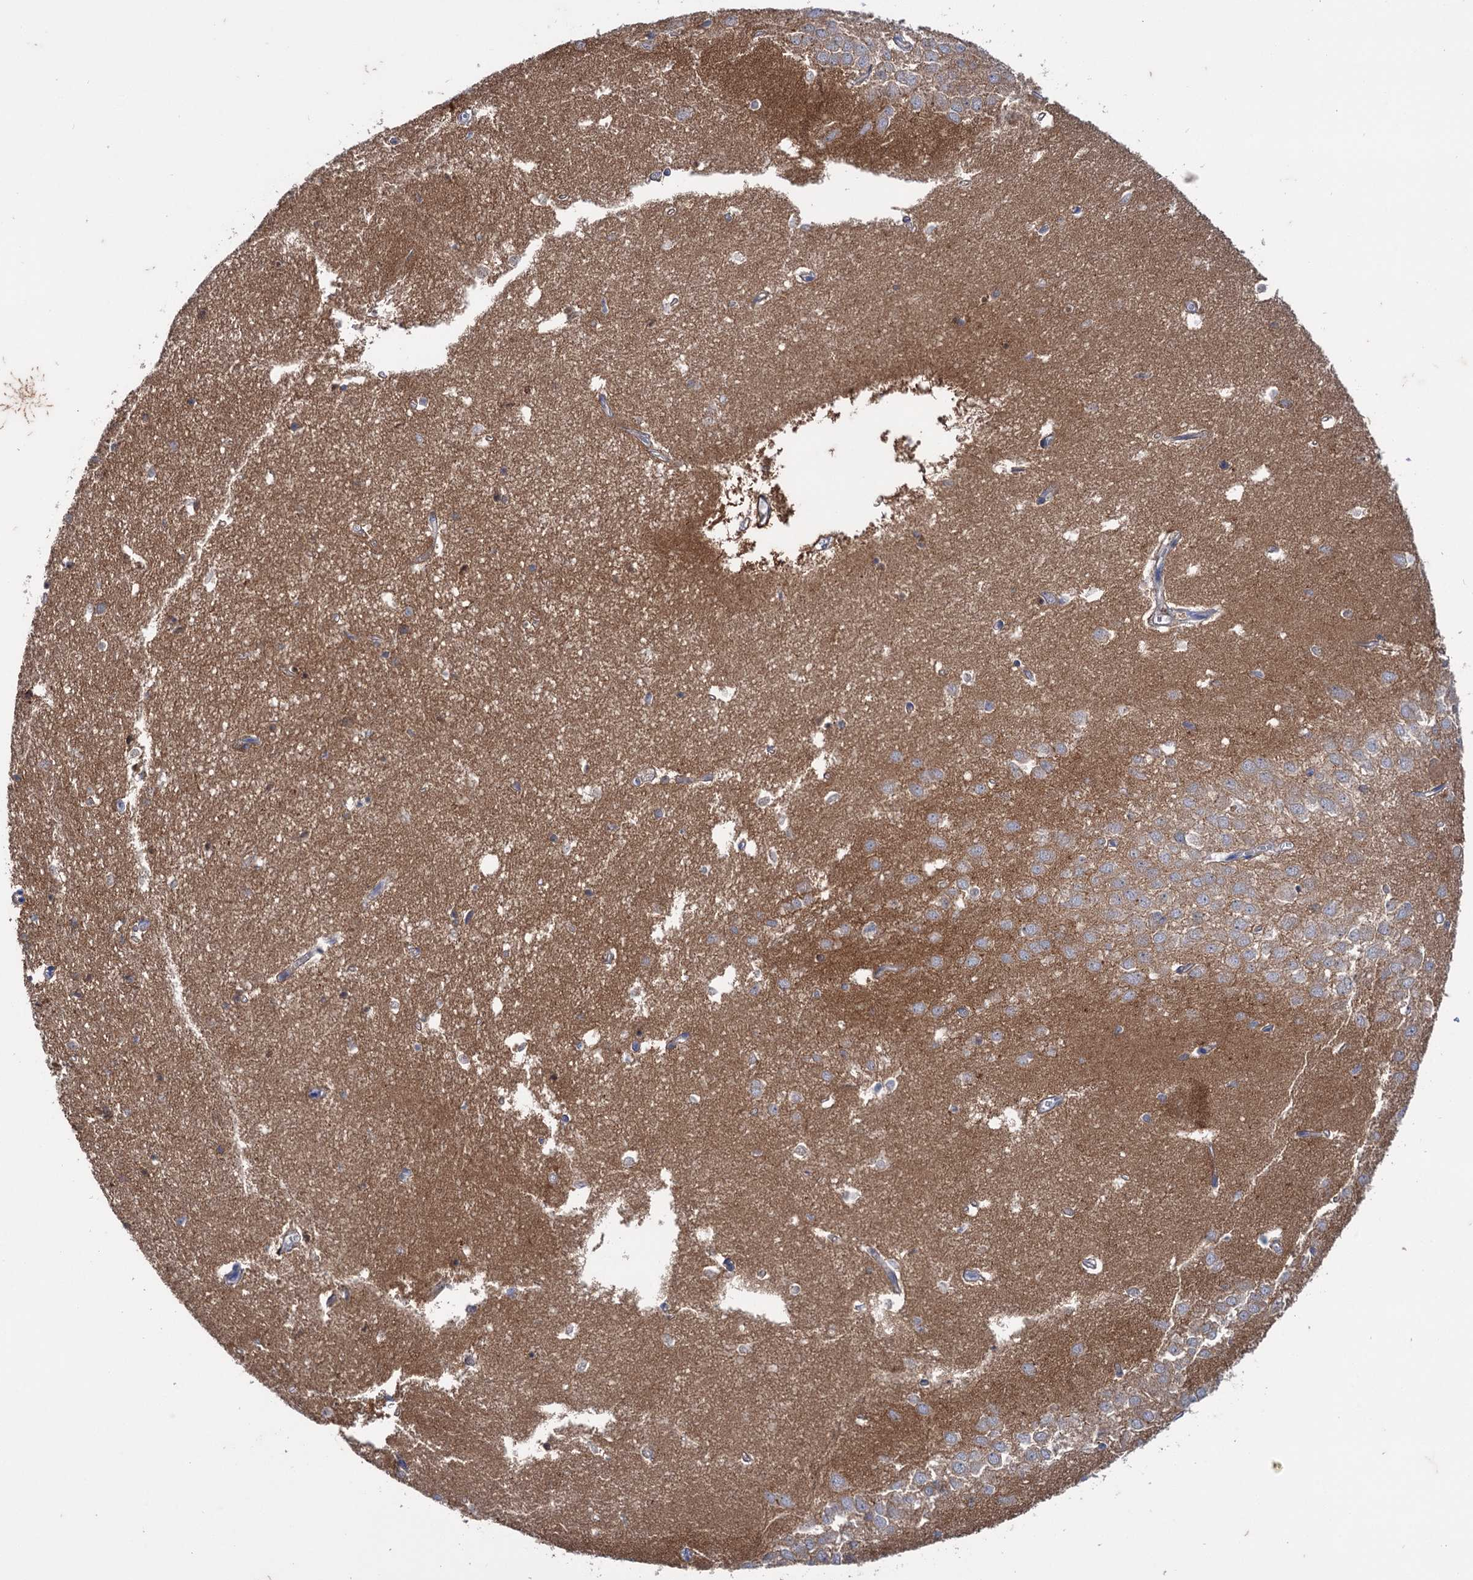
{"staining": {"intensity": "moderate", "quantity": "<25%", "location": "cytoplasmic/membranous"}, "tissue": "hippocampus", "cell_type": "Glial cells", "image_type": "normal", "snomed": [{"axis": "morphology", "description": "Normal tissue, NOS"}, {"axis": "topography", "description": "Hippocampus"}], "caption": "This histopathology image shows immunohistochemistry staining of unremarkable hippocampus, with low moderate cytoplasmic/membranous expression in about <25% of glial cells.", "gene": "MID1IP1", "patient": {"sex": "female", "age": 64}}